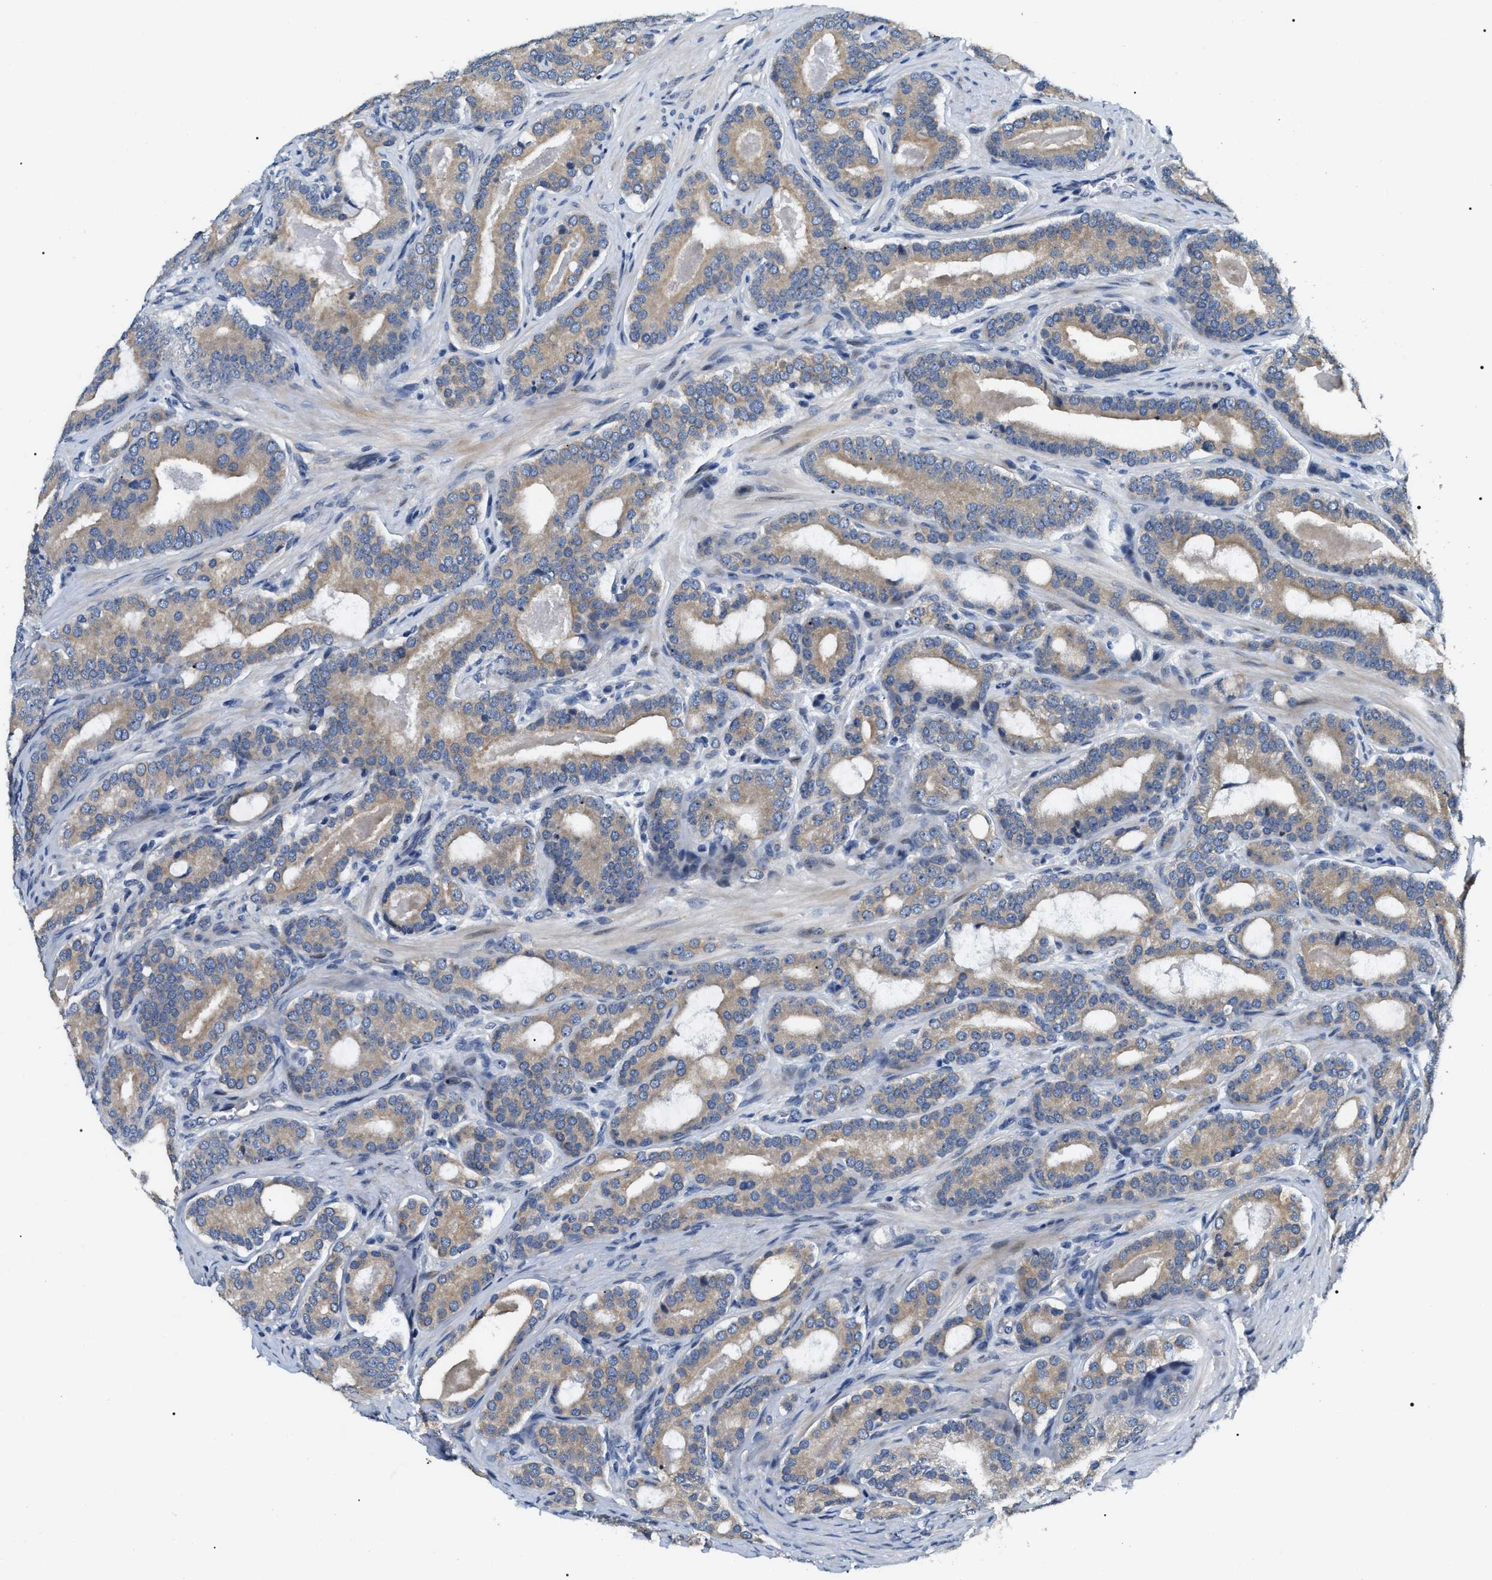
{"staining": {"intensity": "weak", "quantity": ">75%", "location": "cytoplasmic/membranous"}, "tissue": "prostate cancer", "cell_type": "Tumor cells", "image_type": "cancer", "snomed": [{"axis": "morphology", "description": "Adenocarcinoma, High grade"}, {"axis": "topography", "description": "Prostate"}], "caption": "Protein analysis of prostate adenocarcinoma (high-grade) tissue reveals weak cytoplasmic/membranous expression in about >75% of tumor cells. (Stains: DAB (3,3'-diaminobenzidine) in brown, nuclei in blue, Microscopy: brightfield microscopy at high magnification).", "gene": "IFT81", "patient": {"sex": "male", "age": 60}}